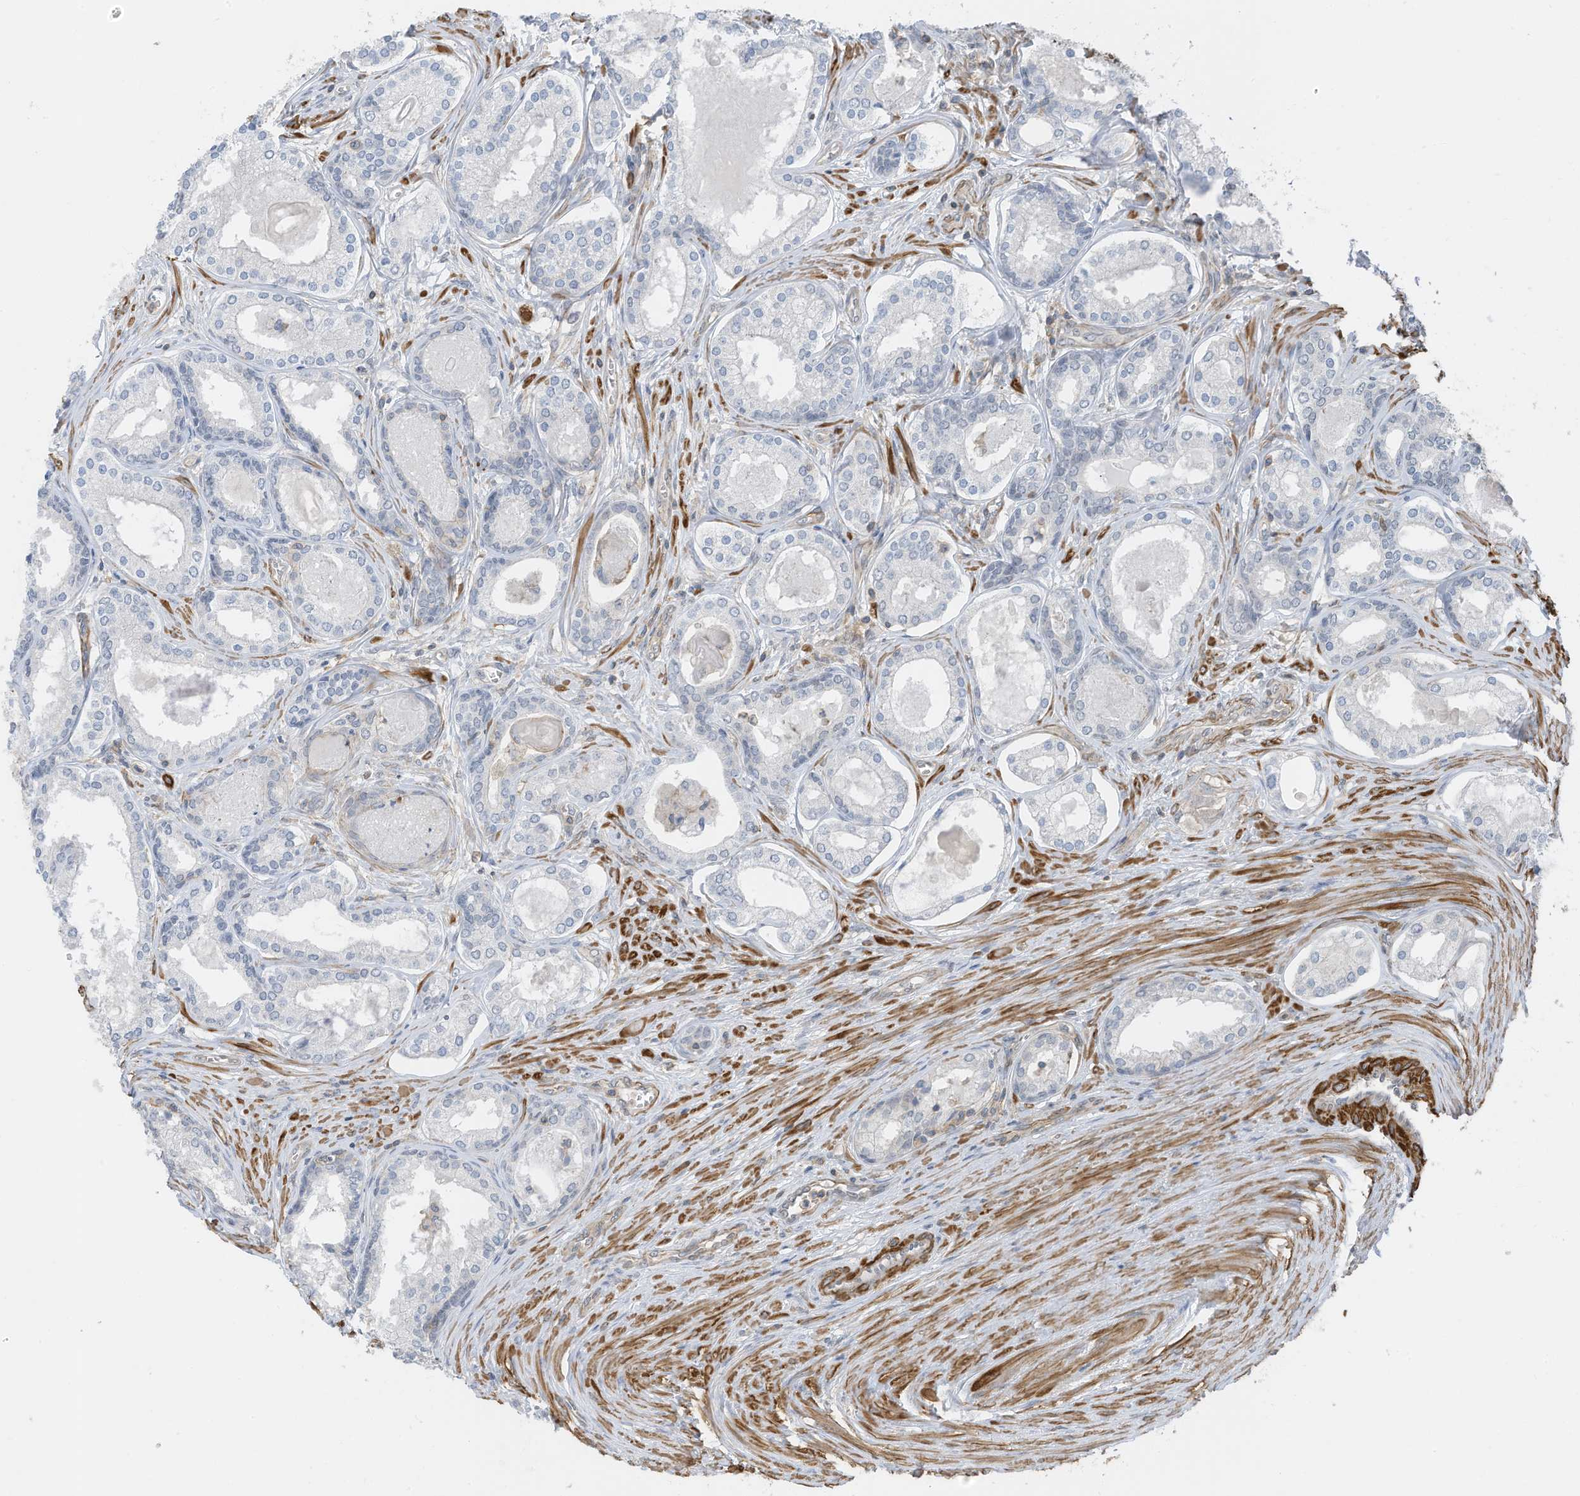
{"staining": {"intensity": "negative", "quantity": "none", "location": "none"}, "tissue": "prostate cancer", "cell_type": "Tumor cells", "image_type": "cancer", "snomed": [{"axis": "morphology", "description": "Adenocarcinoma, High grade"}, {"axis": "topography", "description": "Prostate"}], "caption": "A photomicrograph of prostate cancer (adenocarcinoma (high-grade)) stained for a protein demonstrates no brown staining in tumor cells.", "gene": "ZNF846", "patient": {"sex": "male", "age": 68}}